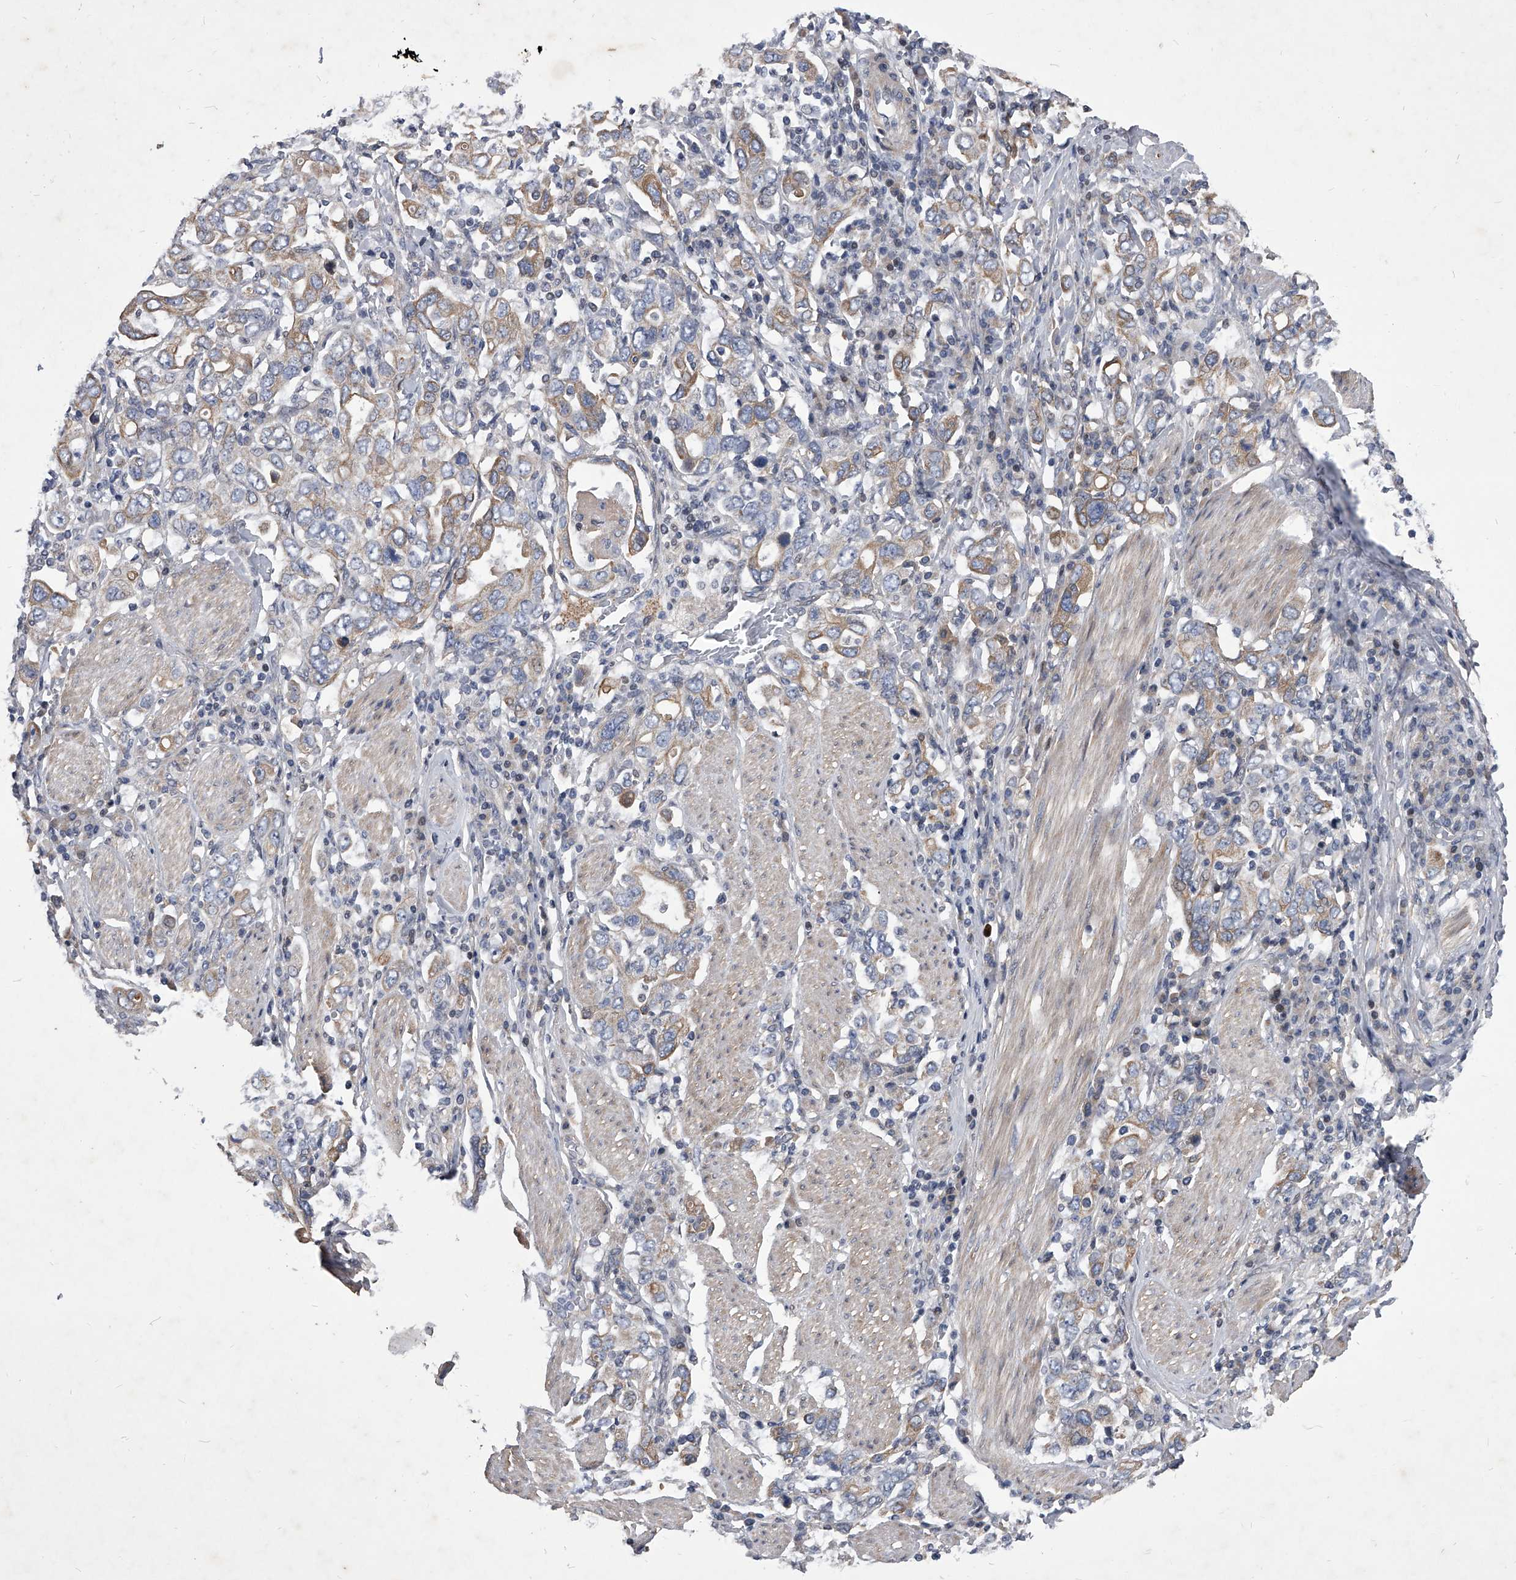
{"staining": {"intensity": "weak", "quantity": ">75%", "location": "cytoplasmic/membranous"}, "tissue": "stomach cancer", "cell_type": "Tumor cells", "image_type": "cancer", "snomed": [{"axis": "morphology", "description": "Adenocarcinoma, NOS"}, {"axis": "topography", "description": "Stomach, upper"}], "caption": "A micrograph of human stomach cancer (adenocarcinoma) stained for a protein displays weak cytoplasmic/membranous brown staining in tumor cells.", "gene": "ZNF76", "patient": {"sex": "male", "age": 62}}